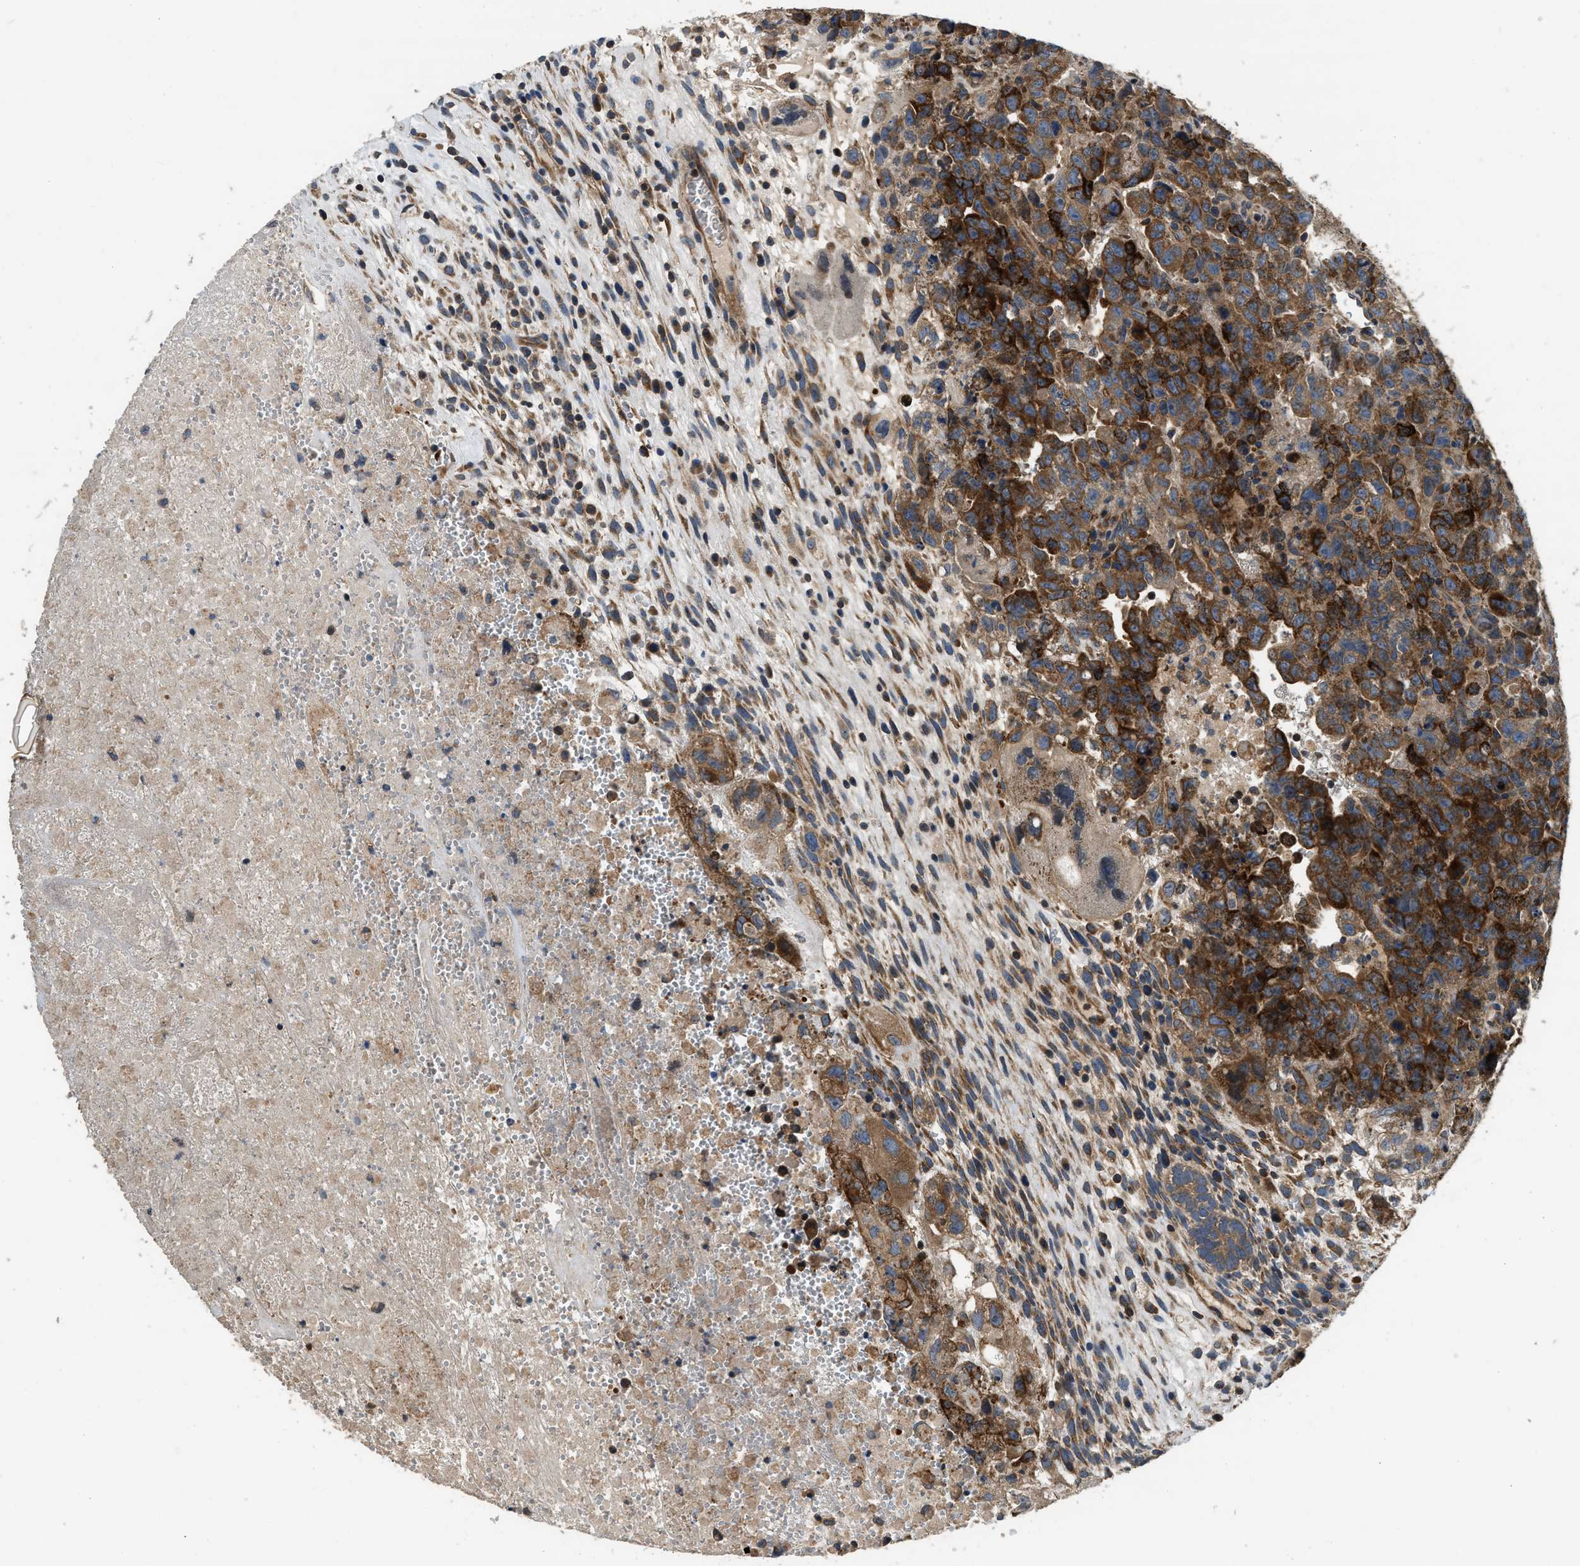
{"staining": {"intensity": "strong", "quantity": ">75%", "location": "cytoplasmic/membranous"}, "tissue": "testis cancer", "cell_type": "Tumor cells", "image_type": "cancer", "snomed": [{"axis": "morphology", "description": "Carcinoma, Embryonal, NOS"}, {"axis": "topography", "description": "Testis"}], "caption": "An IHC micrograph of tumor tissue is shown. Protein staining in brown labels strong cytoplasmic/membranous positivity in testis cancer within tumor cells. (DAB (3,3'-diaminobenzidine) = brown stain, brightfield microscopy at high magnification).", "gene": "IL3RA", "patient": {"sex": "male", "age": 28}}